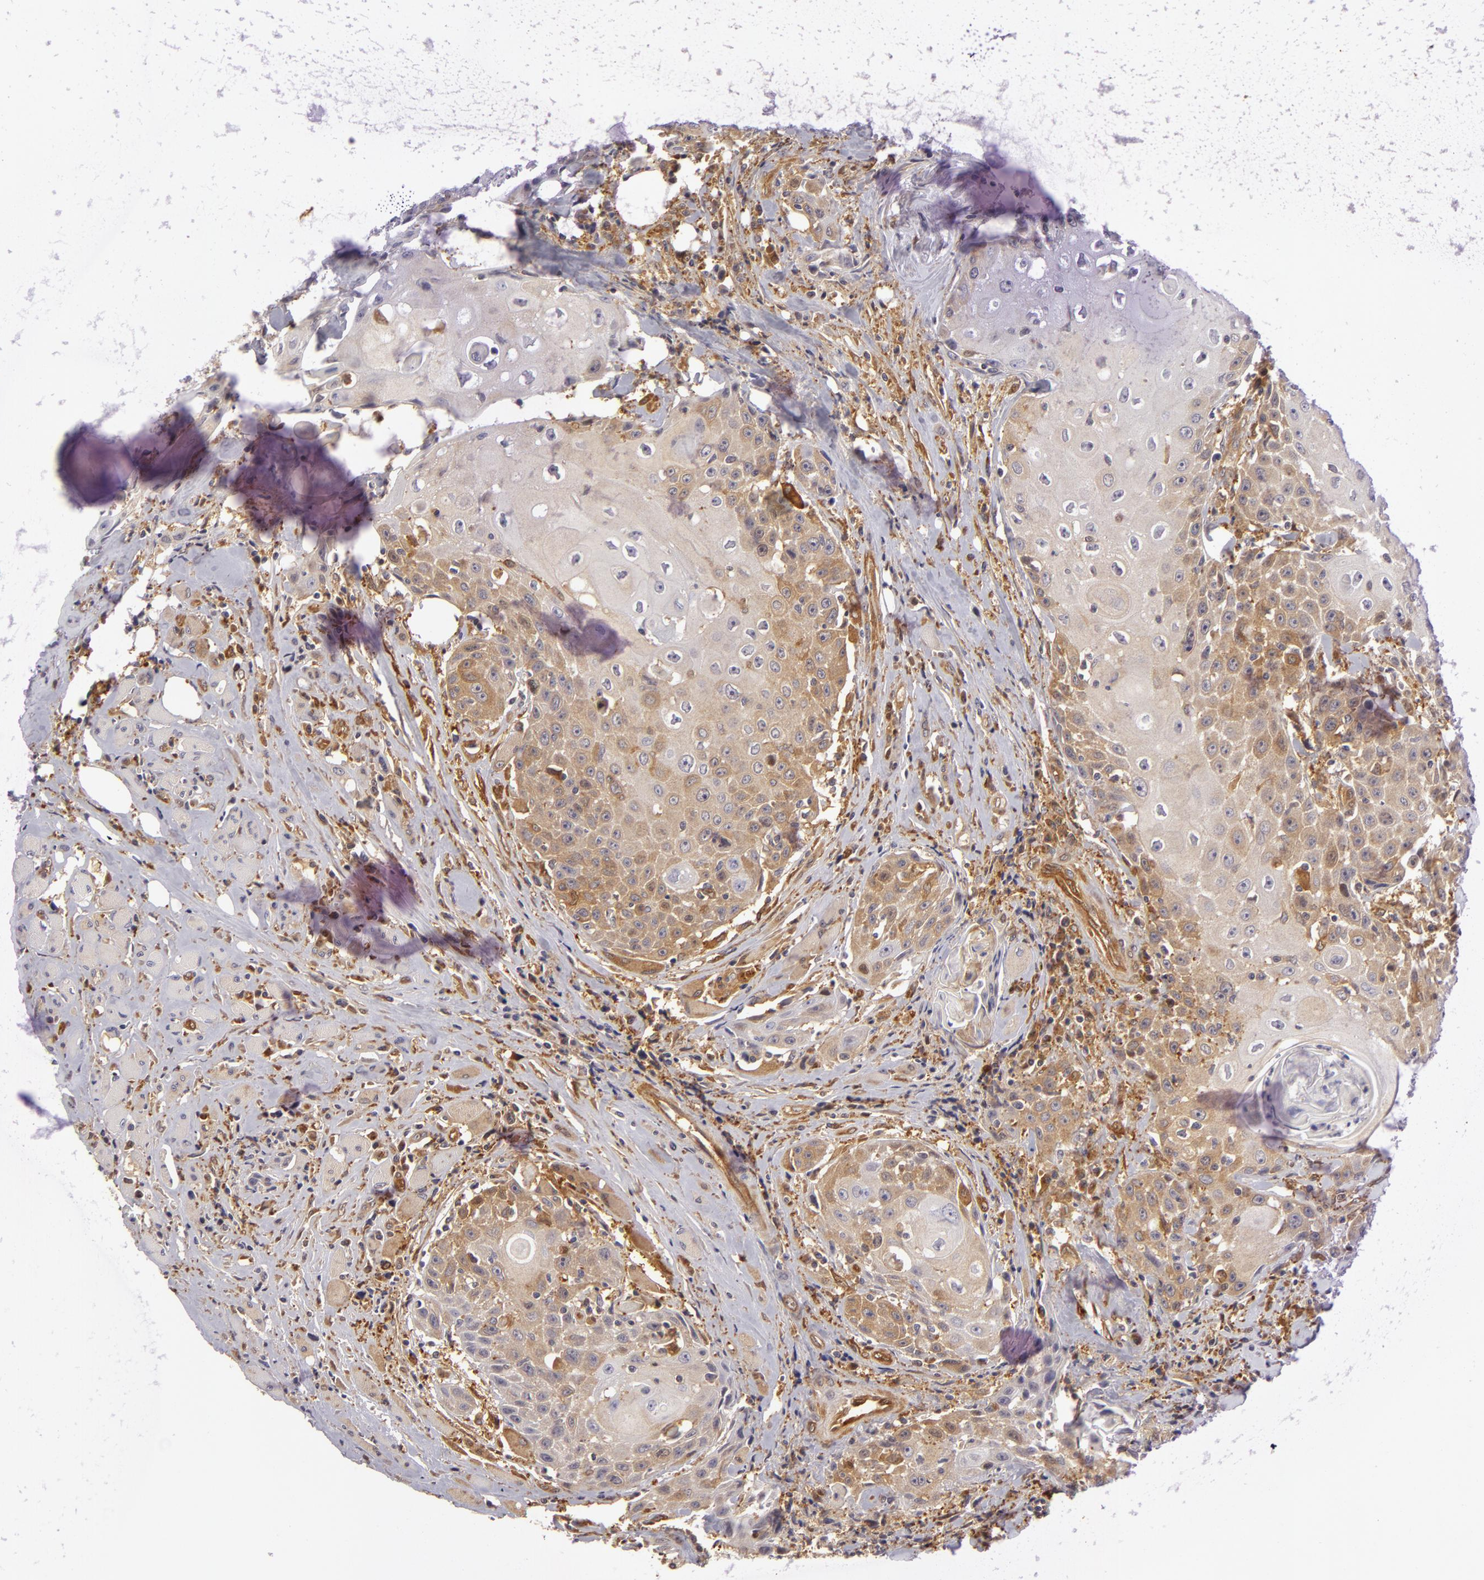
{"staining": {"intensity": "weak", "quantity": "<25%", "location": "cytoplasmic/membranous"}, "tissue": "head and neck cancer", "cell_type": "Tumor cells", "image_type": "cancer", "snomed": [{"axis": "morphology", "description": "Squamous cell carcinoma, NOS"}, {"axis": "topography", "description": "Oral tissue"}, {"axis": "topography", "description": "Head-Neck"}], "caption": "Tumor cells are negative for protein expression in human squamous cell carcinoma (head and neck). (DAB IHC with hematoxylin counter stain).", "gene": "ZNF229", "patient": {"sex": "female", "age": 82}}